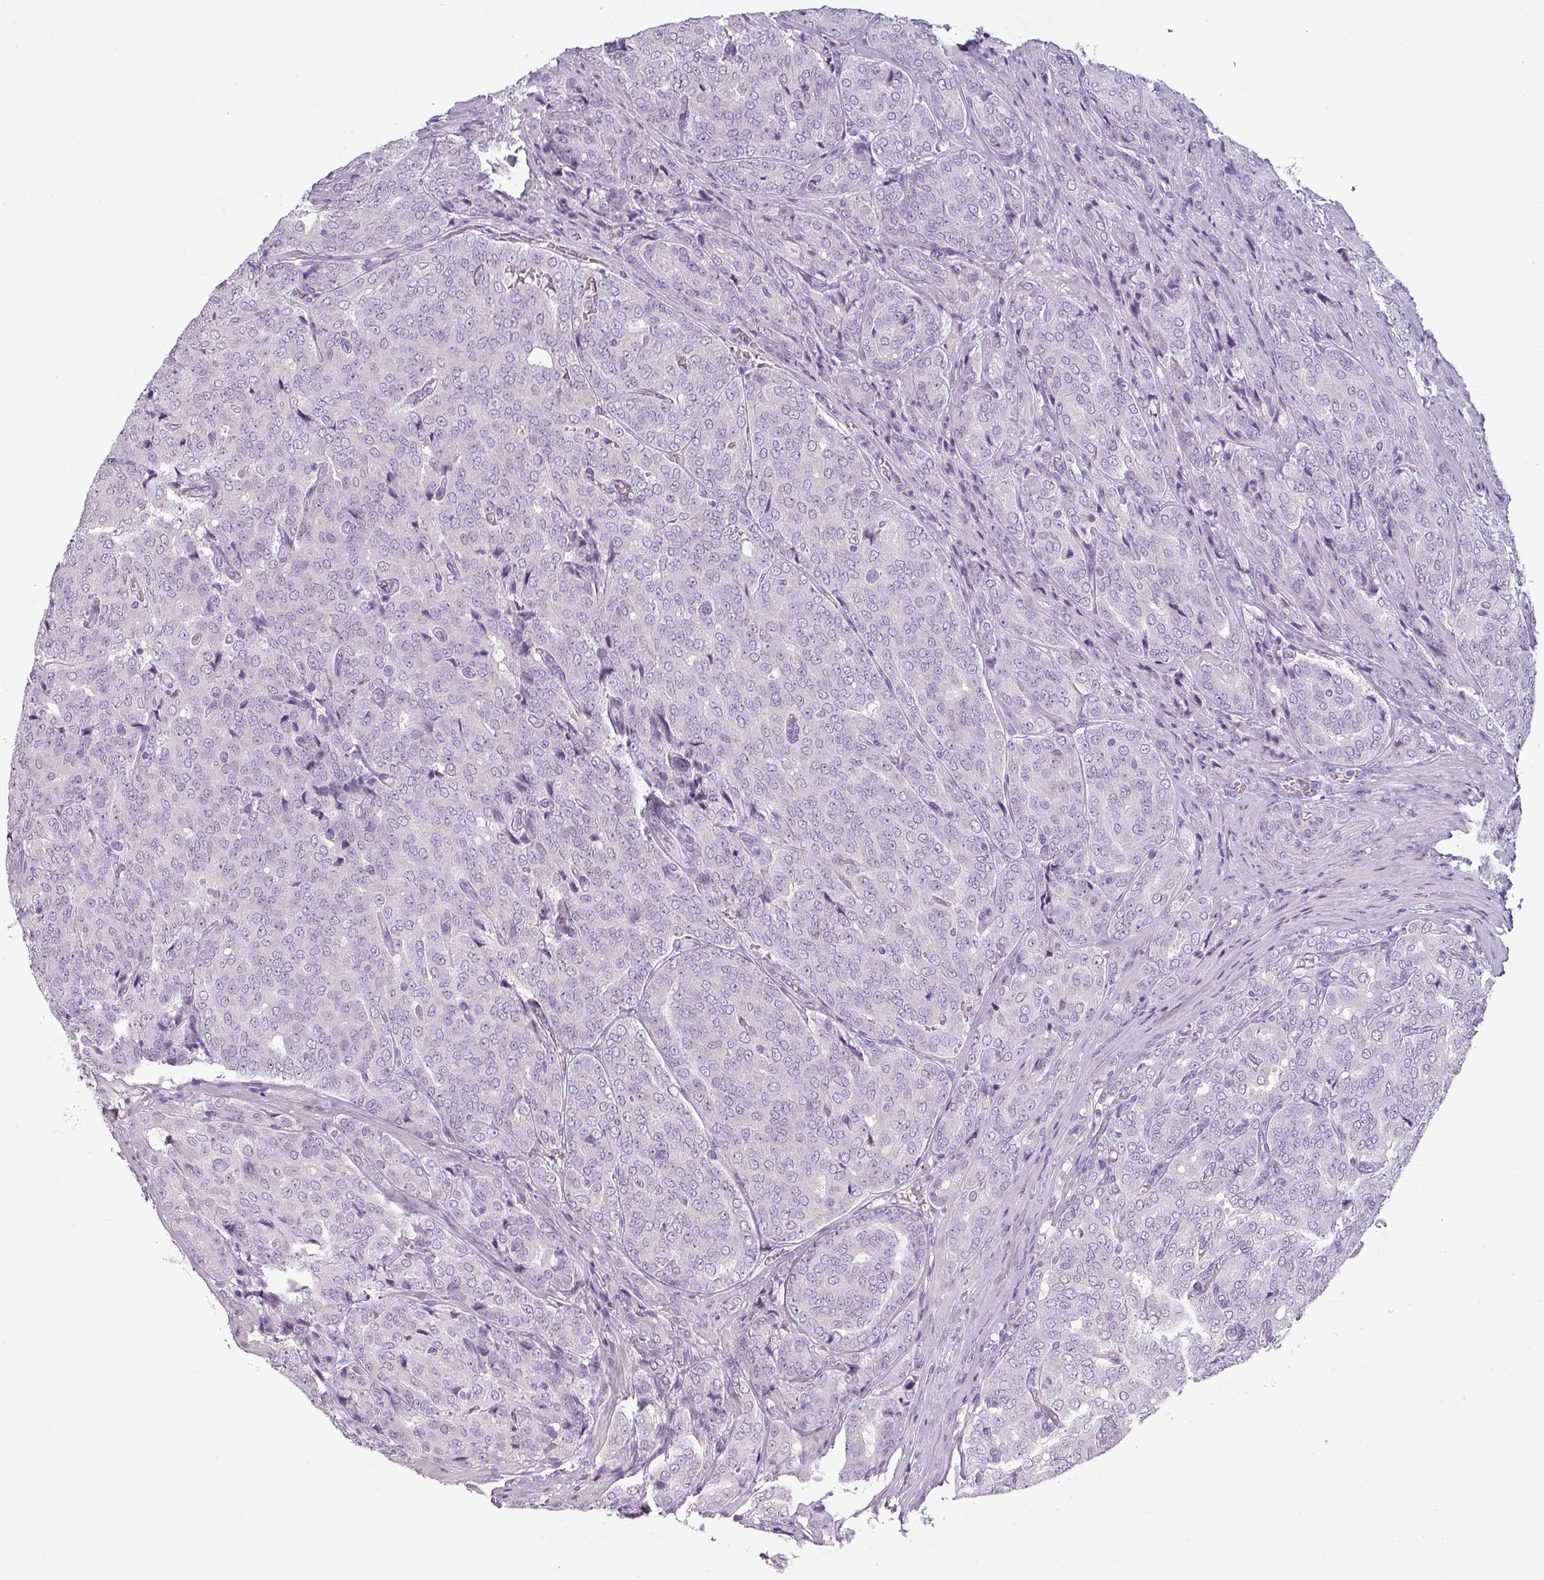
{"staining": {"intensity": "negative", "quantity": "none", "location": "none"}, "tissue": "prostate cancer", "cell_type": "Tumor cells", "image_type": "cancer", "snomed": [{"axis": "morphology", "description": "Adenocarcinoma, High grade"}, {"axis": "topography", "description": "Prostate"}], "caption": "A histopathology image of prostate cancer (adenocarcinoma (high-grade)) stained for a protein demonstrates no brown staining in tumor cells. Brightfield microscopy of immunohistochemistry (IHC) stained with DAB (brown) and hematoxylin (blue), captured at high magnification.", "gene": "SFTPA1", "patient": {"sex": "male", "age": 68}}